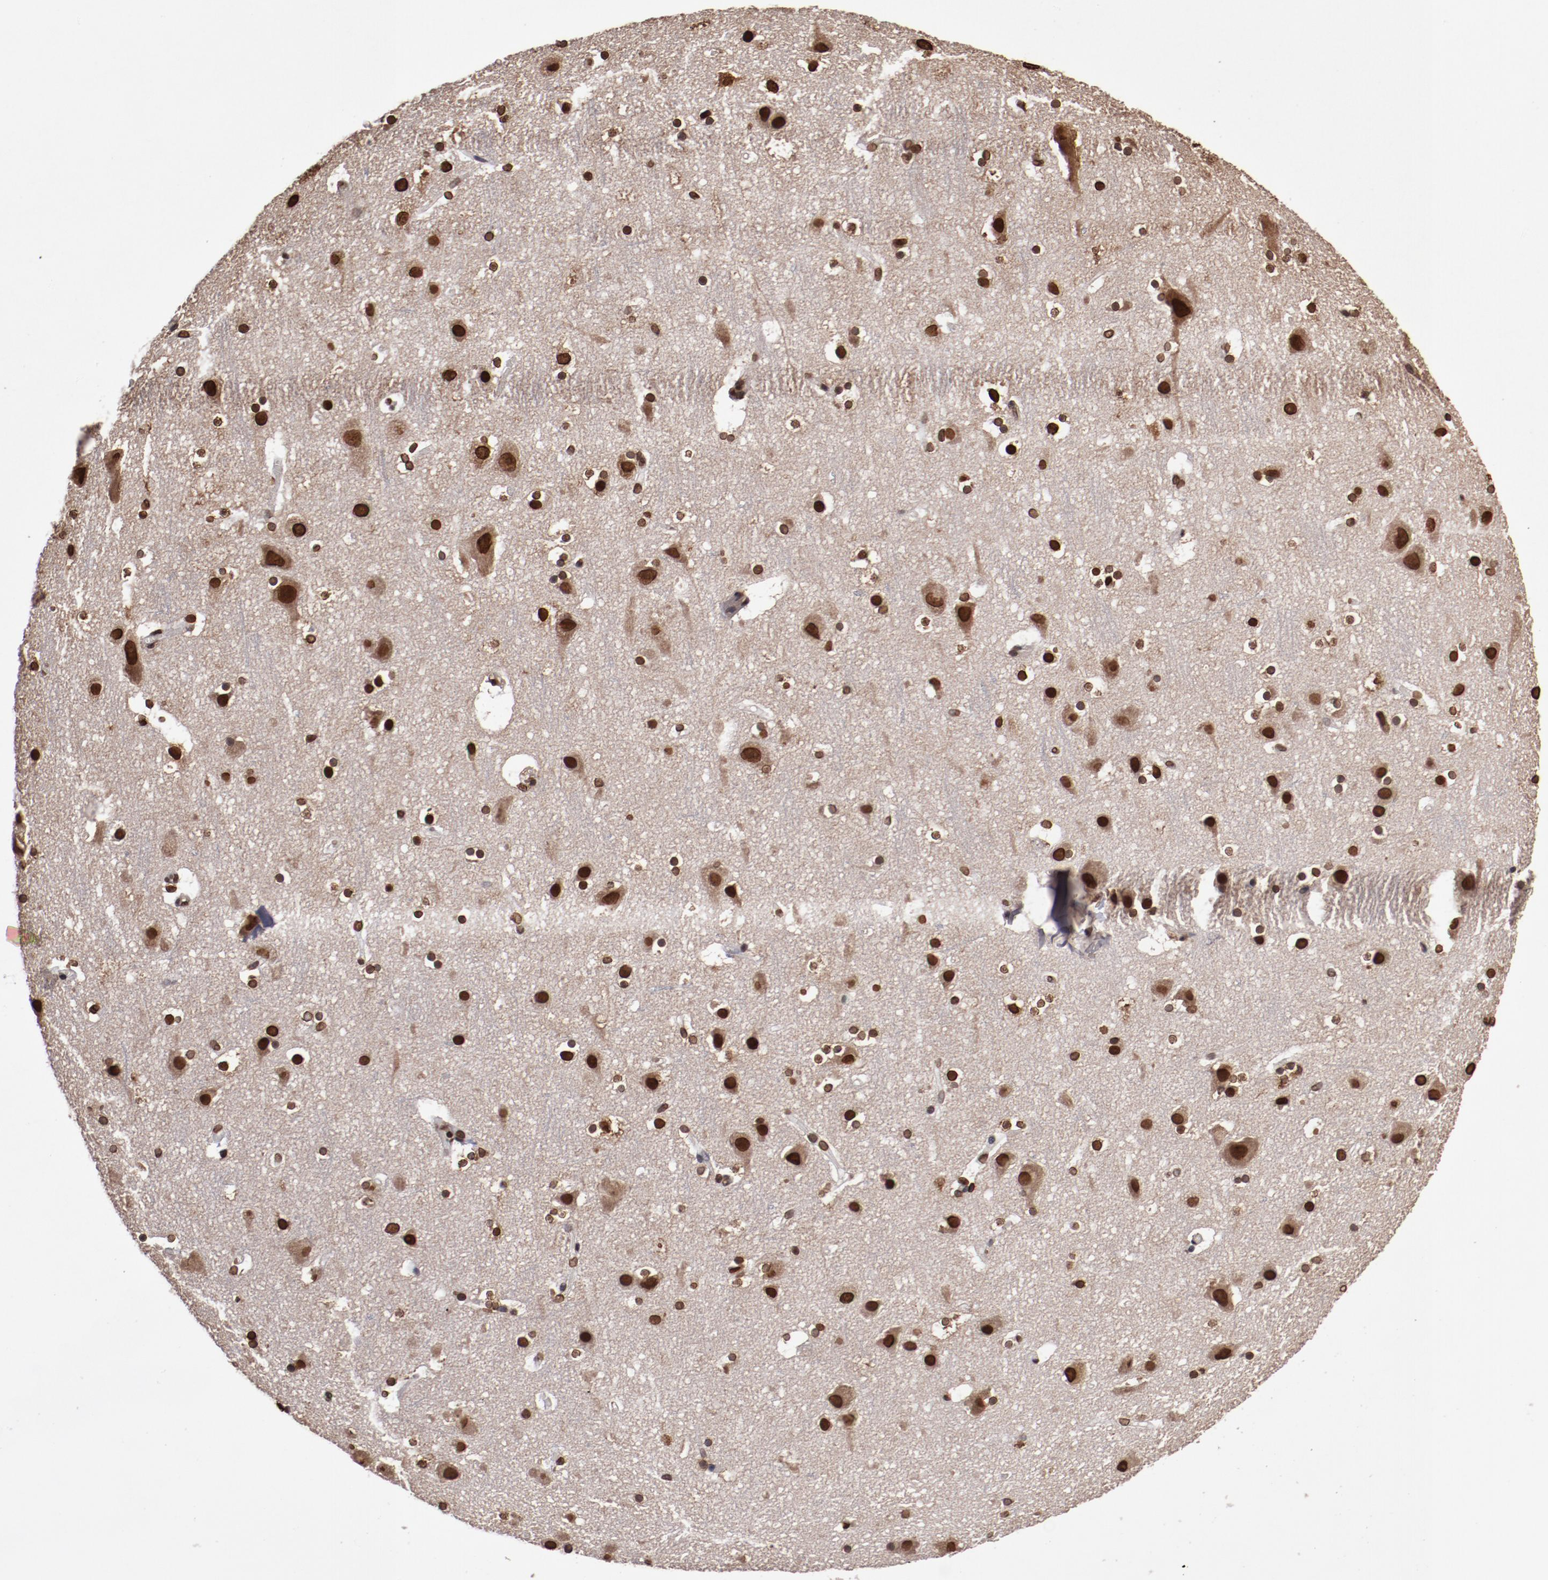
{"staining": {"intensity": "moderate", "quantity": ">75%", "location": "nuclear"}, "tissue": "cerebral cortex", "cell_type": "Endothelial cells", "image_type": "normal", "snomed": [{"axis": "morphology", "description": "Normal tissue, NOS"}, {"axis": "topography", "description": "Cerebral cortex"}], "caption": "This histopathology image demonstrates normal cerebral cortex stained with IHC to label a protein in brown. The nuclear of endothelial cells show moderate positivity for the protein. Nuclei are counter-stained blue.", "gene": "AKT1", "patient": {"sex": "male", "age": 45}}